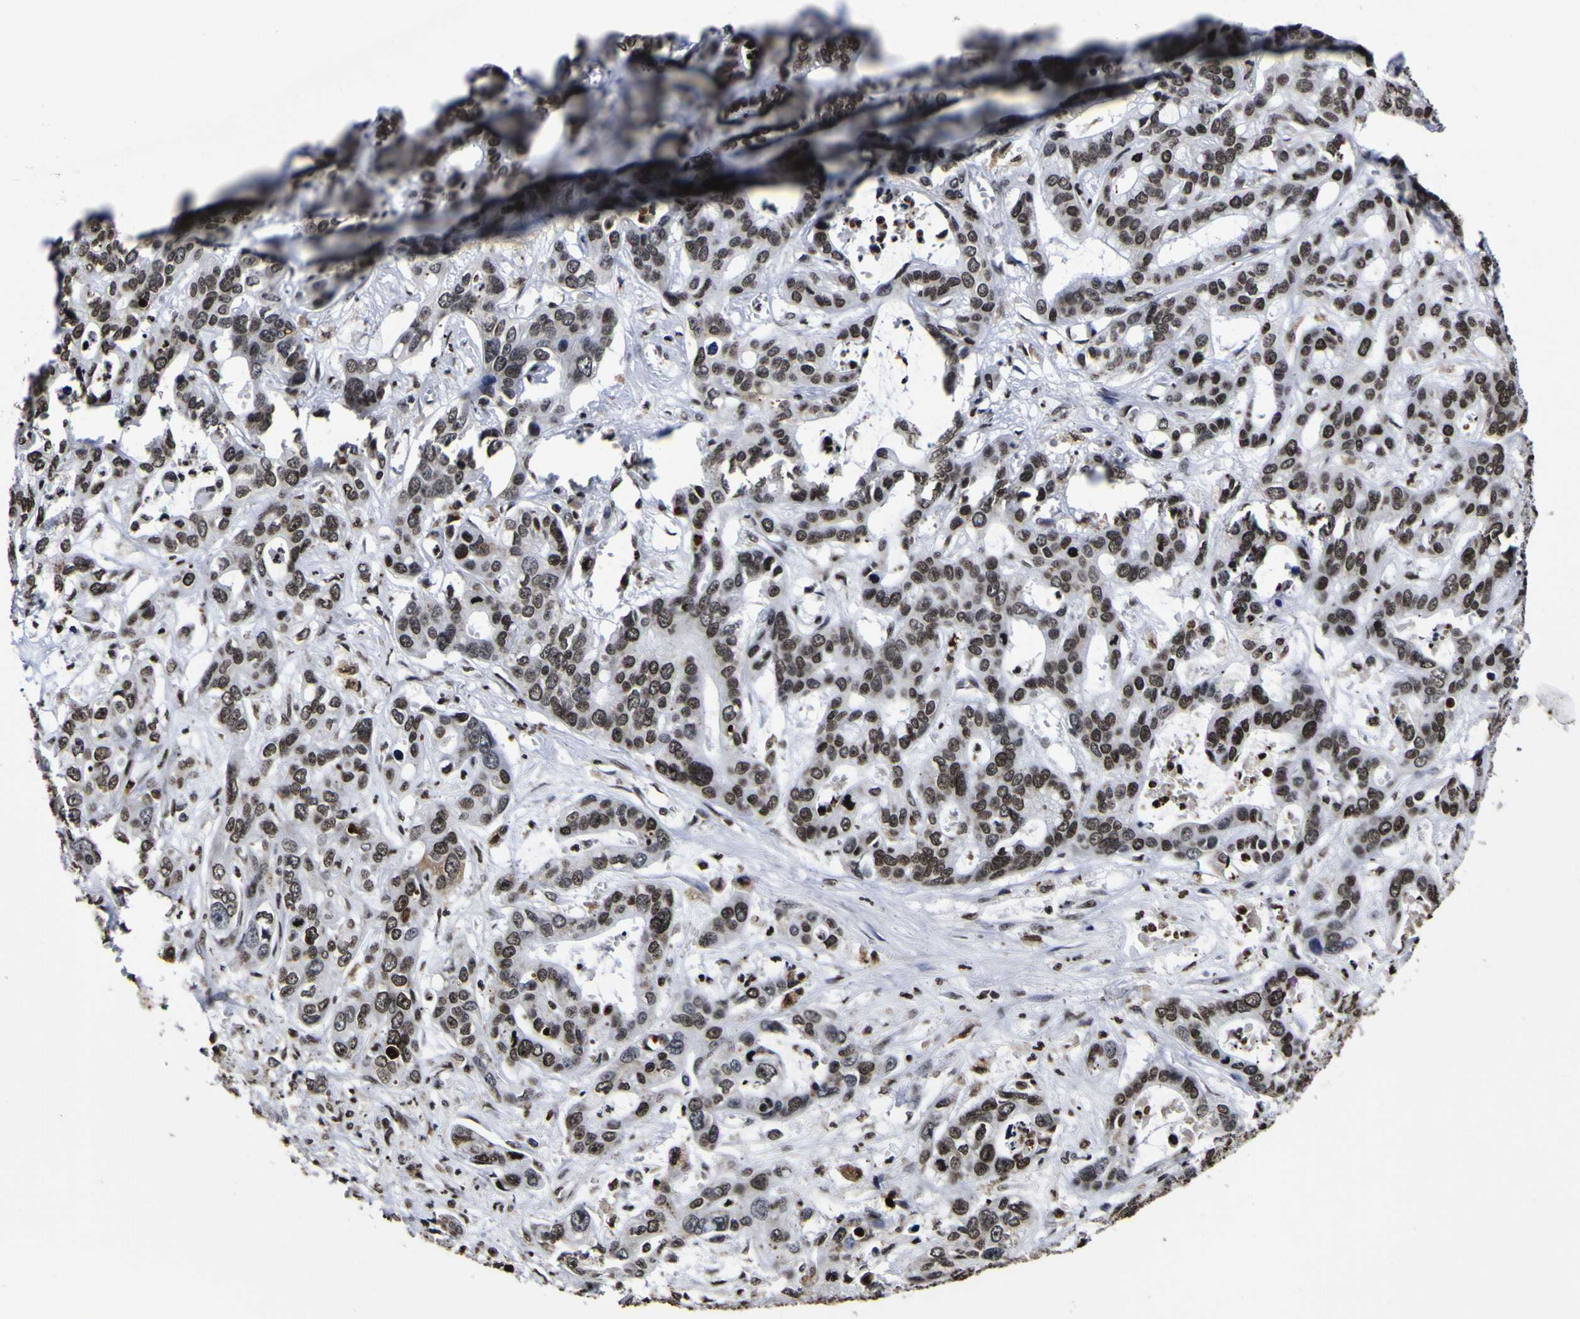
{"staining": {"intensity": "strong", "quantity": ">75%", "location": "nuclear"}, "tissue": "liver cancer", "cell_type": "Tumor cells", "image_type": "cancer", "snomed": [{"axis": "morphology", "description": "Cholangiocarcinoma"}, {"axis": "topography", "description": "Liver"}], "caption": "Immunohistochemistry histopathology image of neoplastic tissue: liver cancer stained using IHC reveals high levels of strong protein expression localized specifically in the nuclear of tumor cells, appearing as a nuclear brown color.", "gene": "PIAS1", "patient": {"sex": "female", "age": 65}}